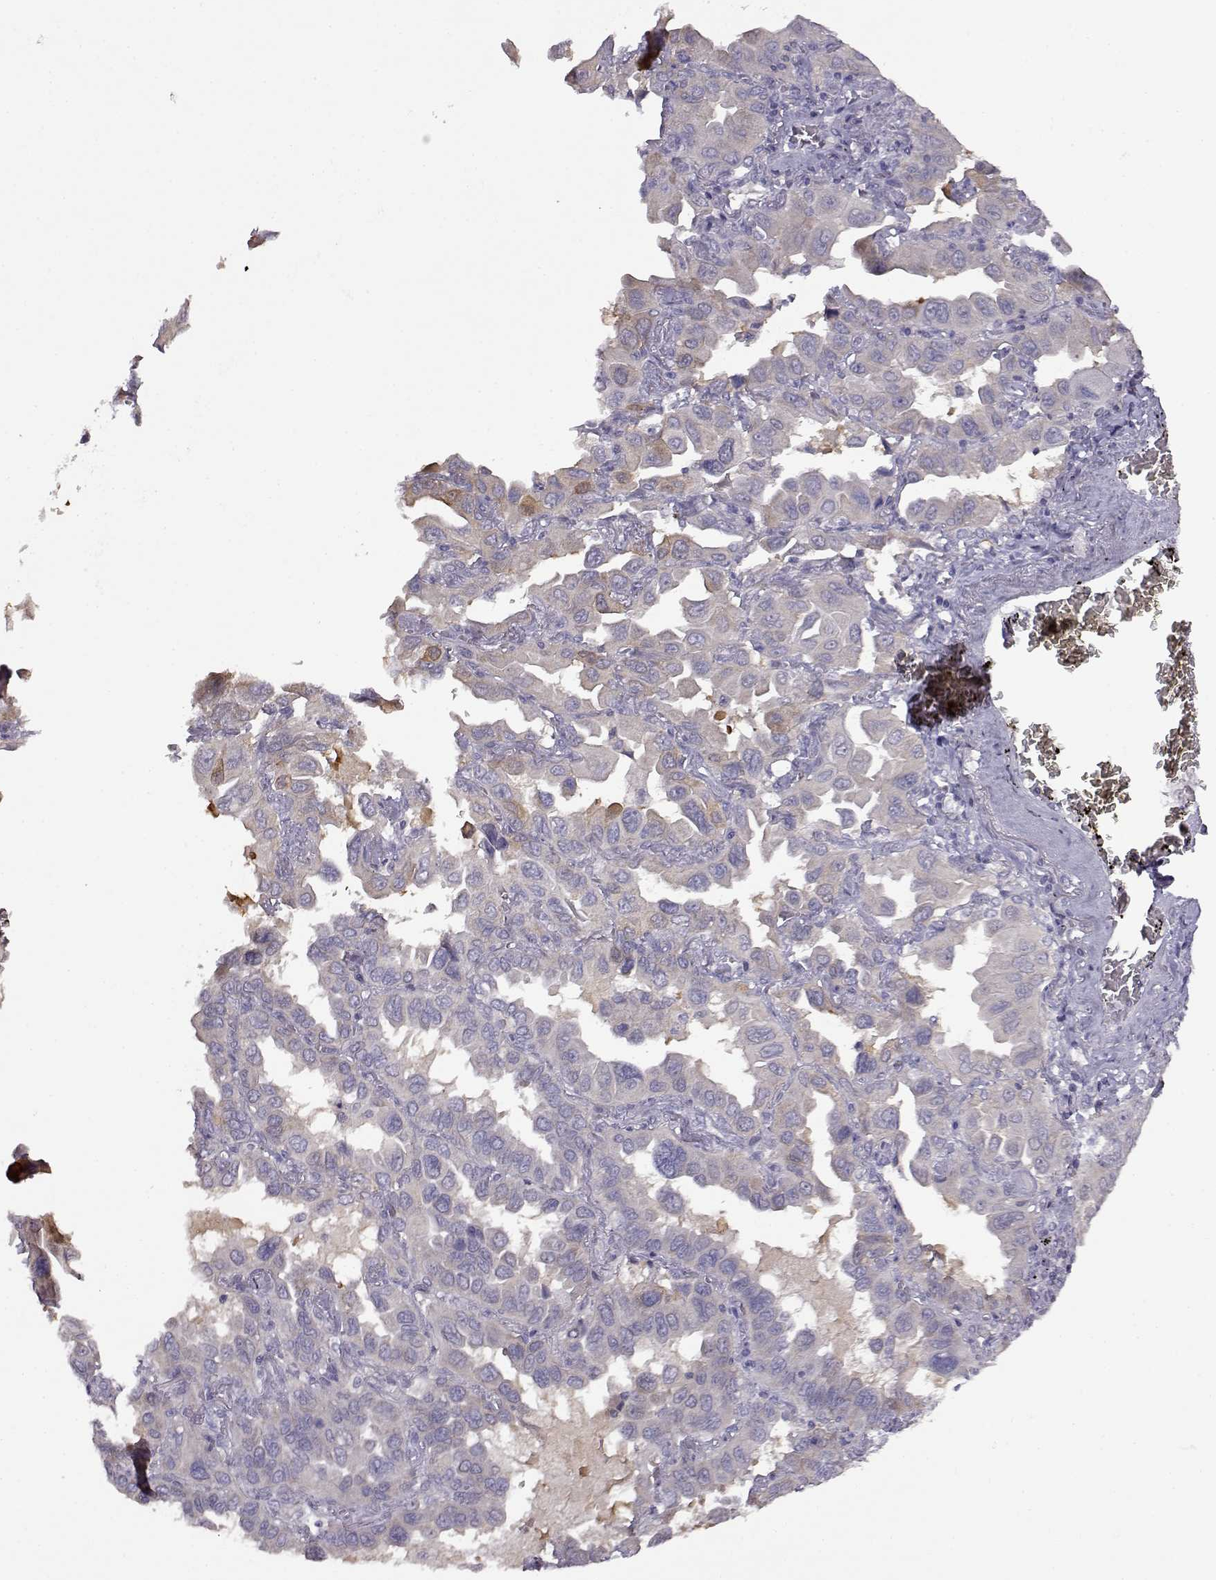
{"staining": {"intensity": "negative", "quantity": "none", "location": "none"}, "tissue": "lung cancer", "cell_type": "Tumor cells", "image_type": "cancer", "snomed": [{"axis": "morphology", "description": "Adenocarcinoma, NOS"}, {"axis": "topography", "description": "Lung"}], "caption": "Adenocarcinoma (lung) was stained to show a protein in brown. There is no significant expression in tumor cells. (DAB (3,3'-diaminobenzidine) IHC, high magnification).", "gene": "VGF", "patient": {"sex": "male", "age": 64}}